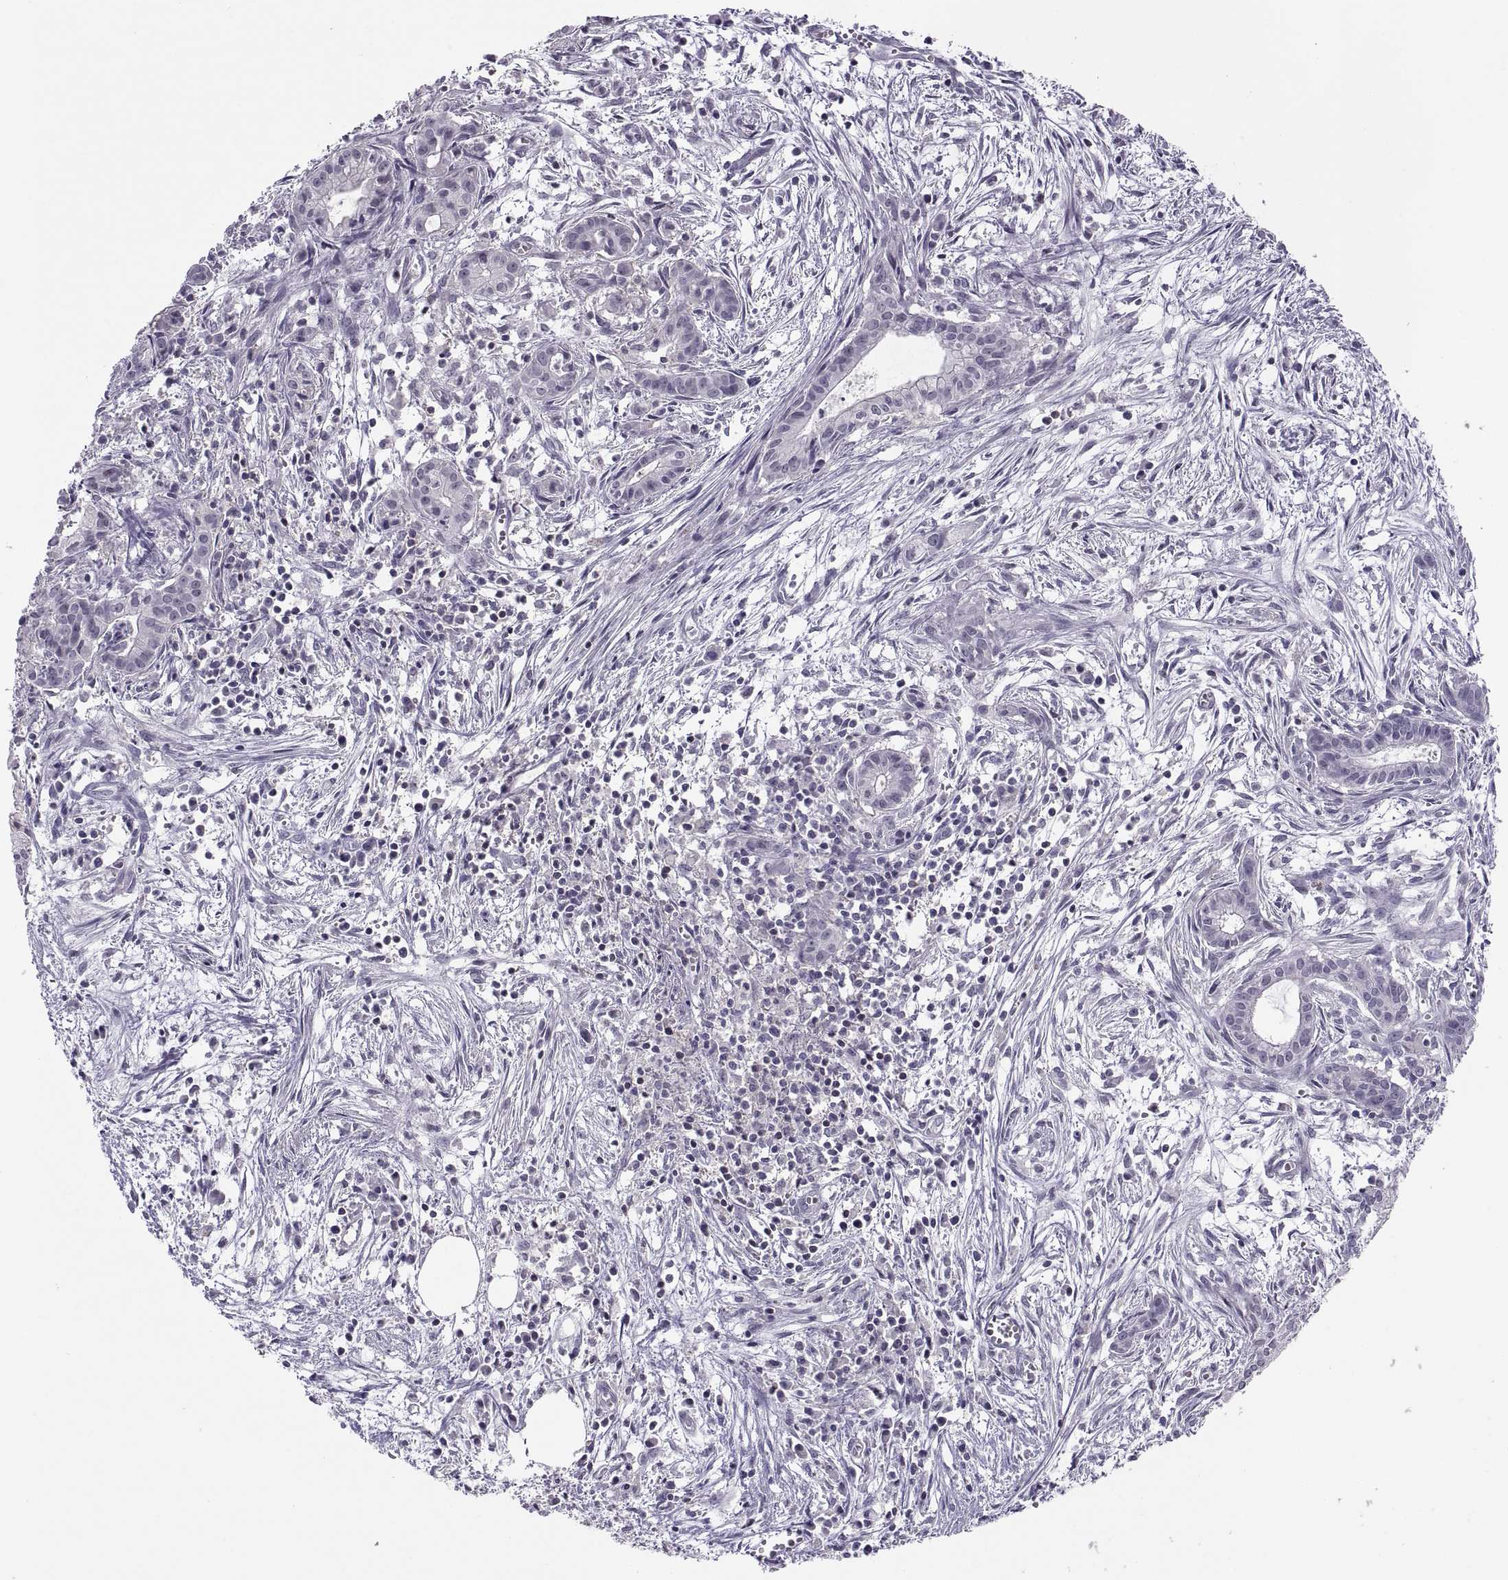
{"staining": {"intensity": "negative", "quantity": "none", "location": "none"}, "tissue": "pancreatic cancer", "cell_type": "Tumor cells", "image_type": "cancer", "snomed": [{"axis": "morphology", "description": "Adenocarcinoma, NOS"}, {"axis": "topography", "description": "Pancreas"}], "caption": "The micrograph demonstrates no staining of tumor cells in pancreatic adenocarcinoma.", "gene": "TTC21A", "patient": {"sex": "male", "age": 48}}